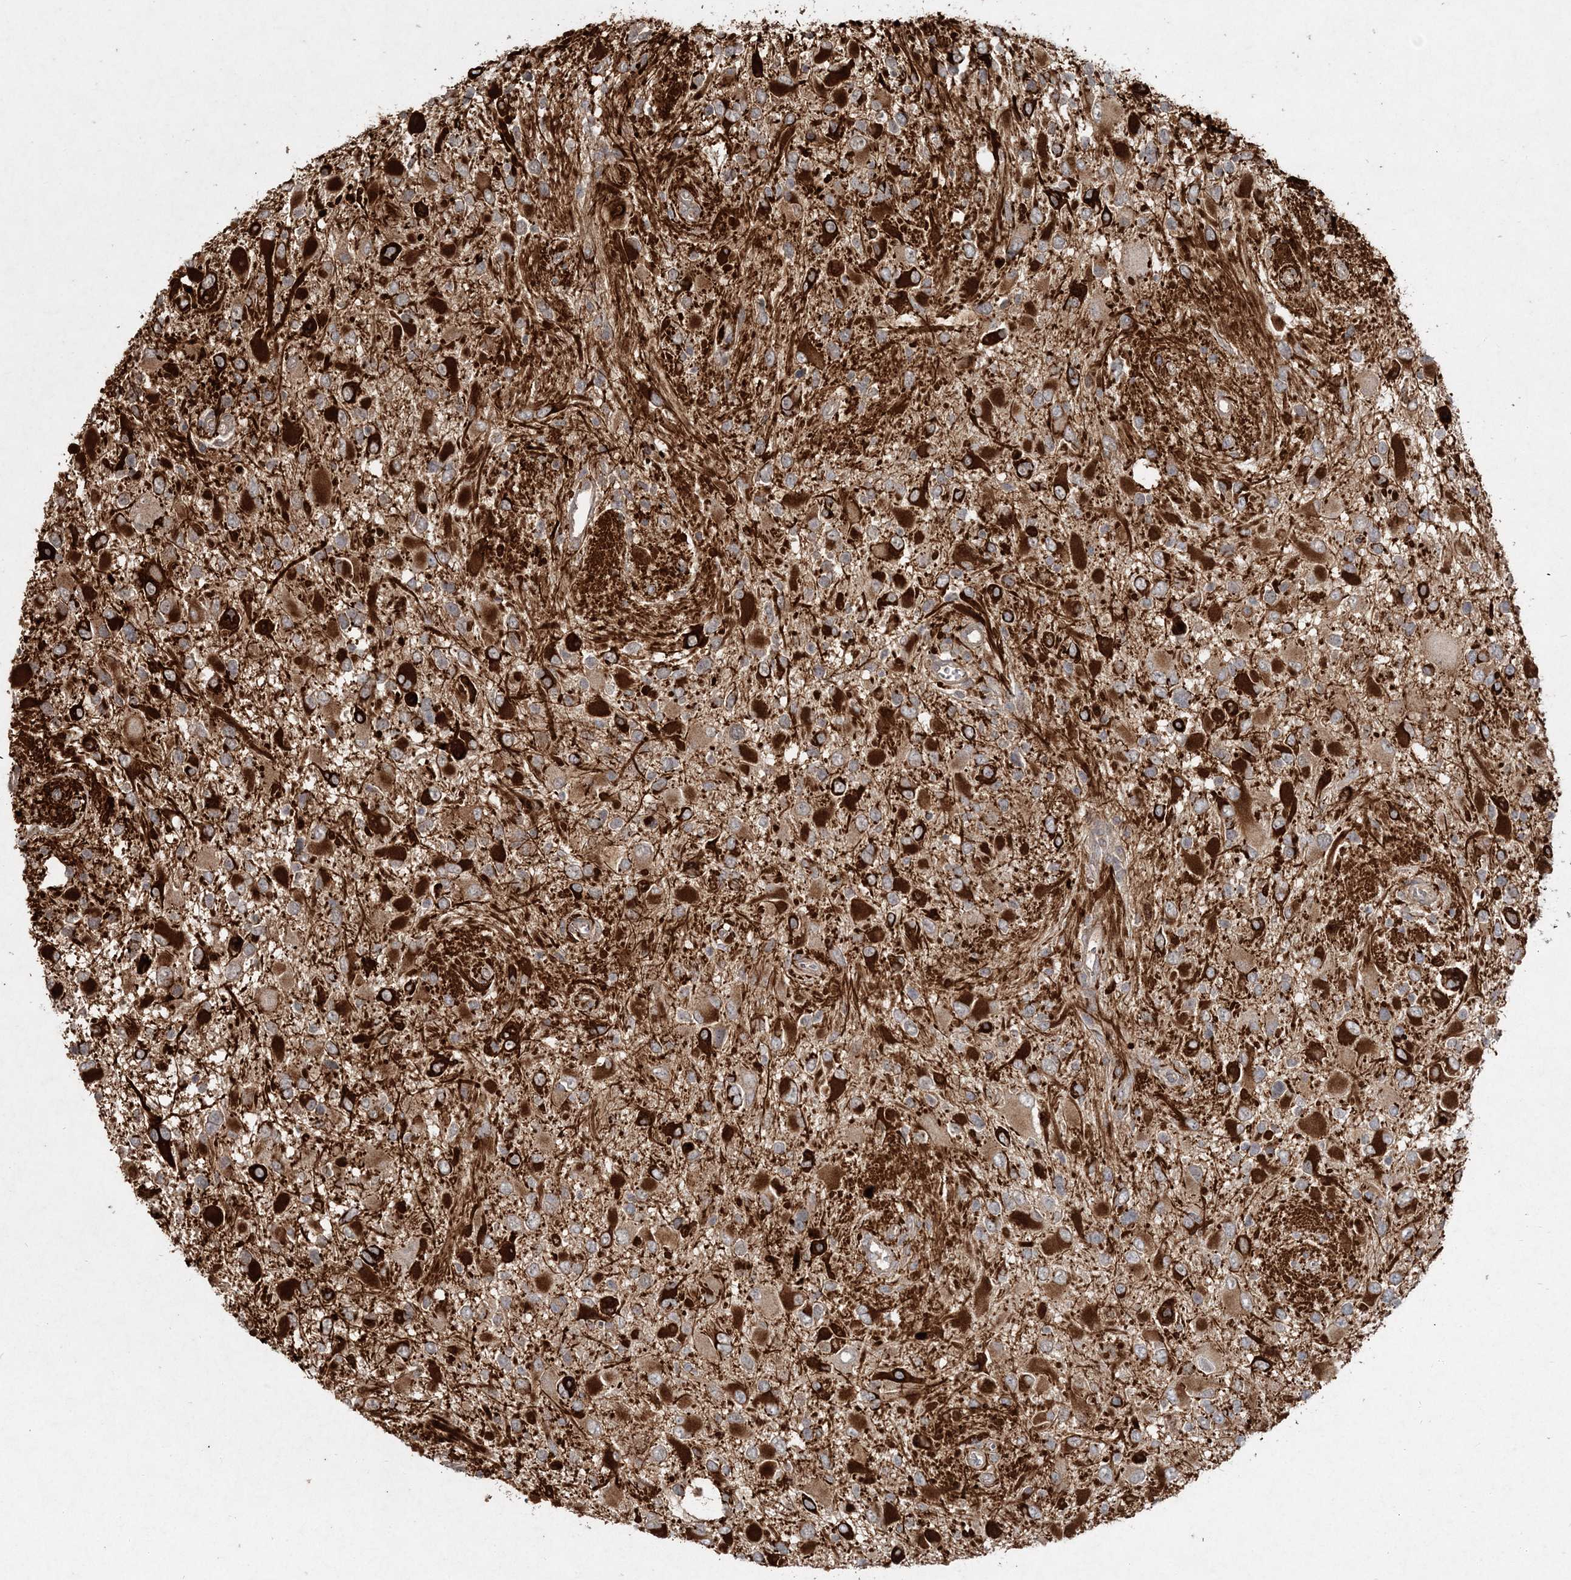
{"staining": {"intensity": "strong", "quantity": "25%-75%", "location": "cytoplasmic/membranous"}, "tissue": "glioma", "cell_type": "Tumor cells", "image_type": "cancer", "snomed": [{"axis": "morphology", "description": "Glioma, malignant, High grade"}, {"axis": "topography", "description": "Brain"}], "caption": "Immunohistochemical staining of malignant high-grade glioma reveals high levels of strong cytoplasmic/membranous protein staining in approximately 25%-75% of tumor cells. (DAB IHC, brown staining for protein, blue staining for nuclei).", "gene": "SPRY1", "patient": {"sex": "male", "age": 53}}